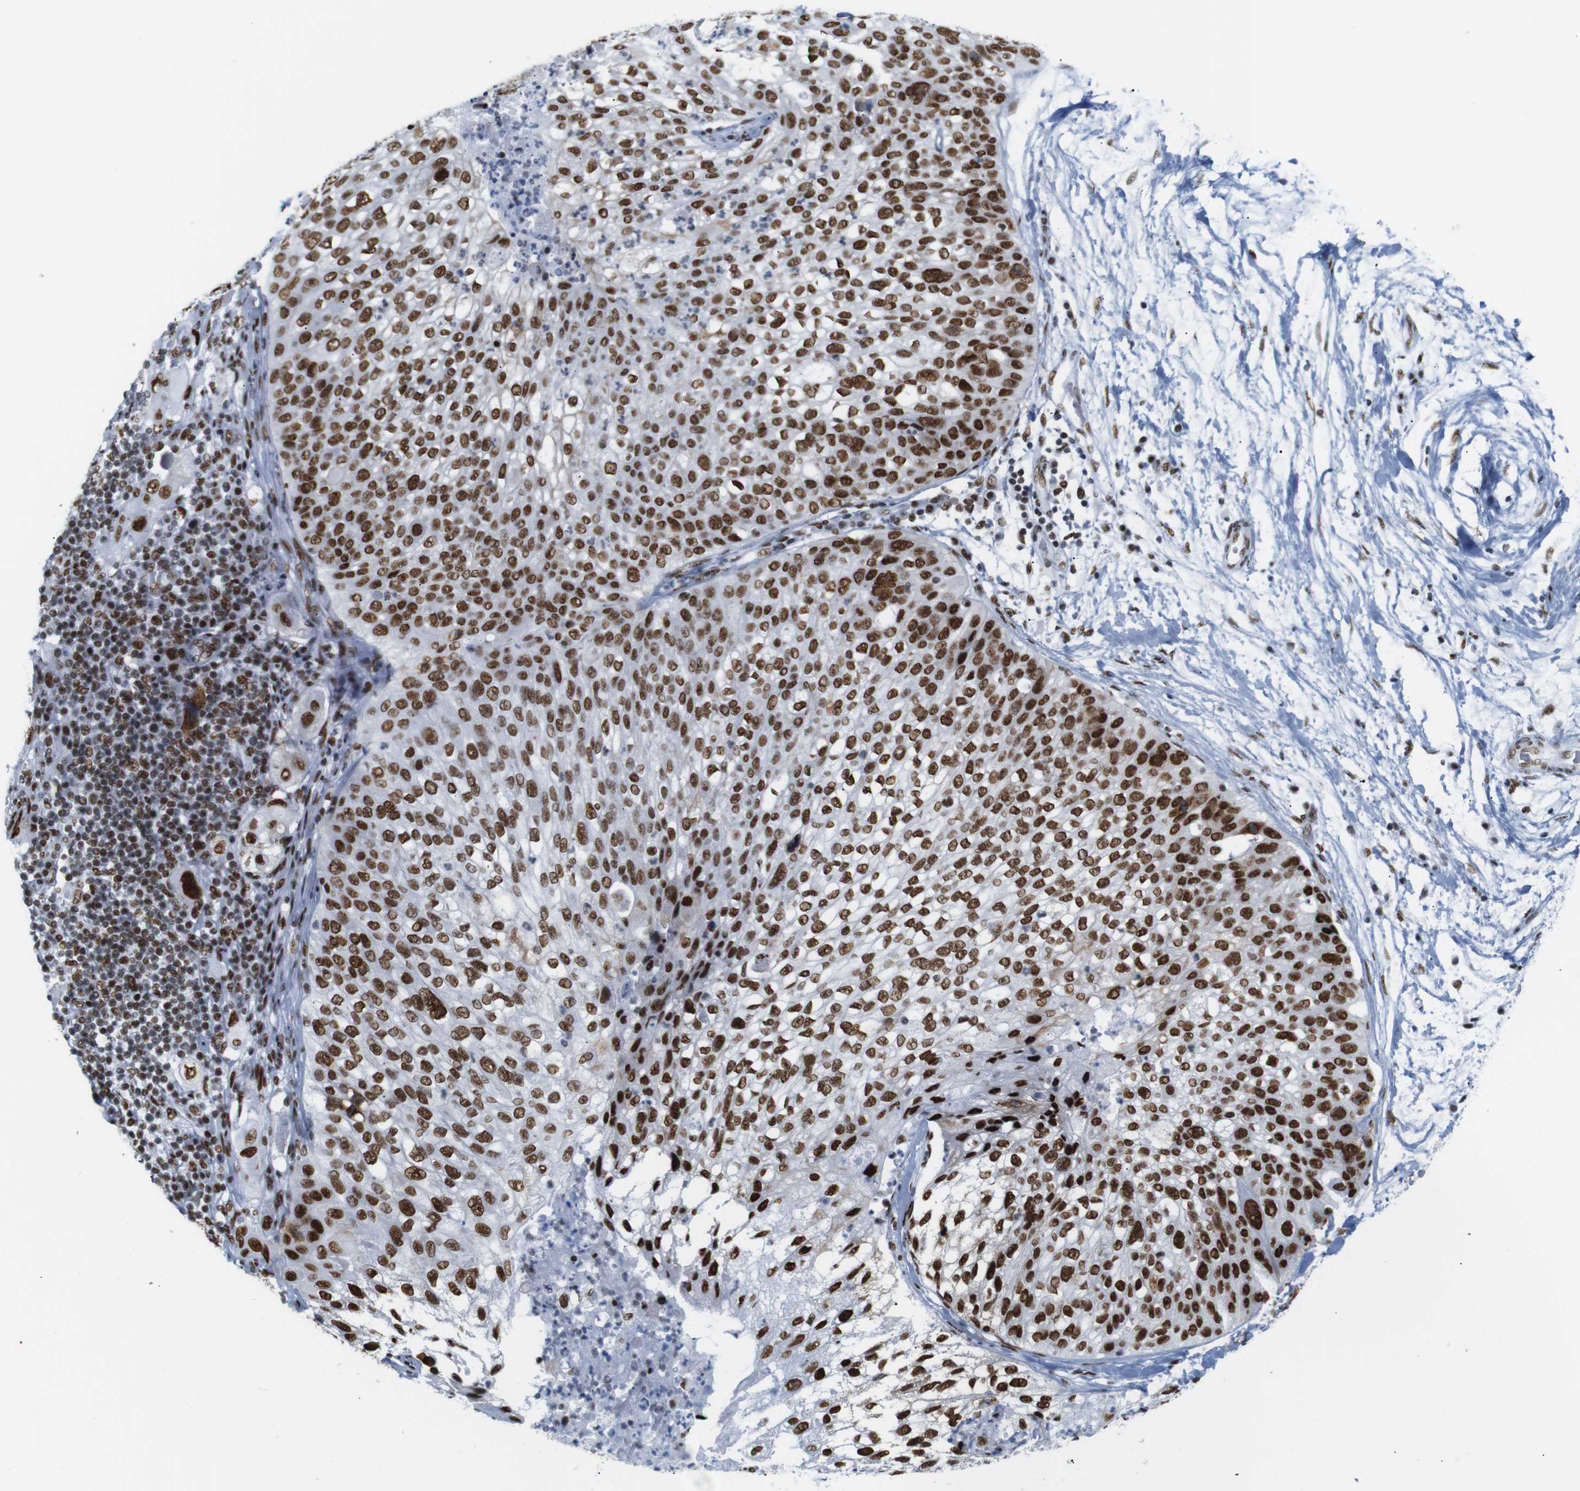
{"staining": {"intensity": "strong", "quantity": ">75%", "location": "nuclear"}, "tissue": "lung cancer", "cell_type": "Tumor cells", "image_type": "cancer", "snomed": [{"axis": "morphology", "description": "Inflammation, NOS"}, {"axis": "morphology", "description": "Squamous cell carcinoma, NOS"}, {"axis": "topography", "description": "Lymph node"}, {"axis": "topography", "description": "Soft tissue"}, {"axis": "topography", "description": "Lung"}], "caption": "Protein analysis of squamous cell carcinoma (lung) tissue exhibits strong nuclear positivity in about >75% of tumor cells.", "gene": "TRA2B", "patient": {"sex": "male", "age": 66}}